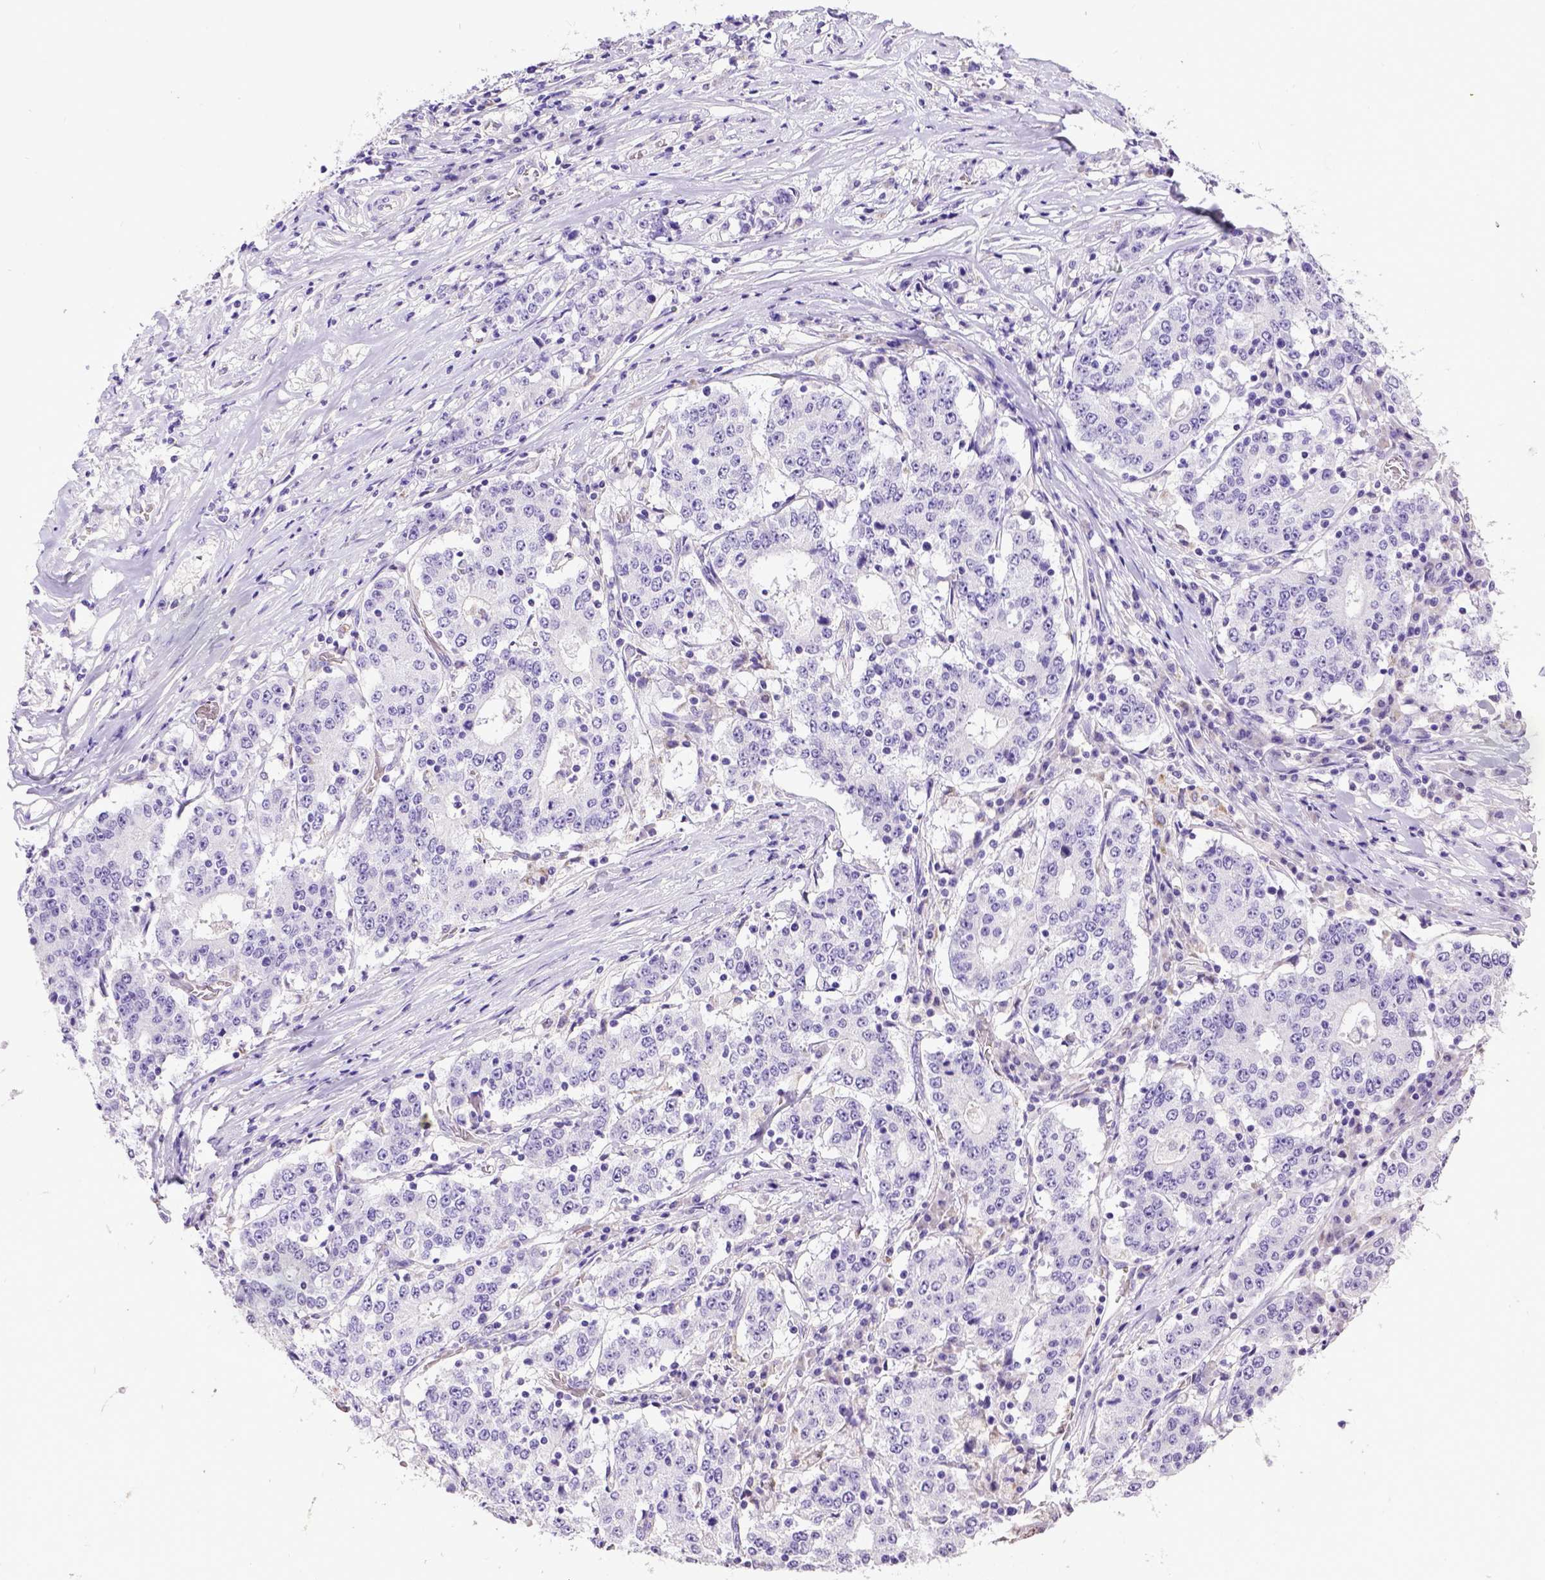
{"staining": {"intensity": "negative", "quantity": "none", "location": "none"}, "tissue": "stomach cancer", "cell_type": "Tumor cells", "image_type": "cancer", "snomed": [{"axis": "morphology", "description": "Adenocarcinoma, NOS"}, {"axis": "topography", "description": "Stomach"}], "caption": "Immunohistochemistry image of stomach cancer (adenocarcinoma) stained for a protein (brown), which reveals no expression in tumor cells.", "gene": "SPEF1", "patient": {"sex": "male", "age": 59}}